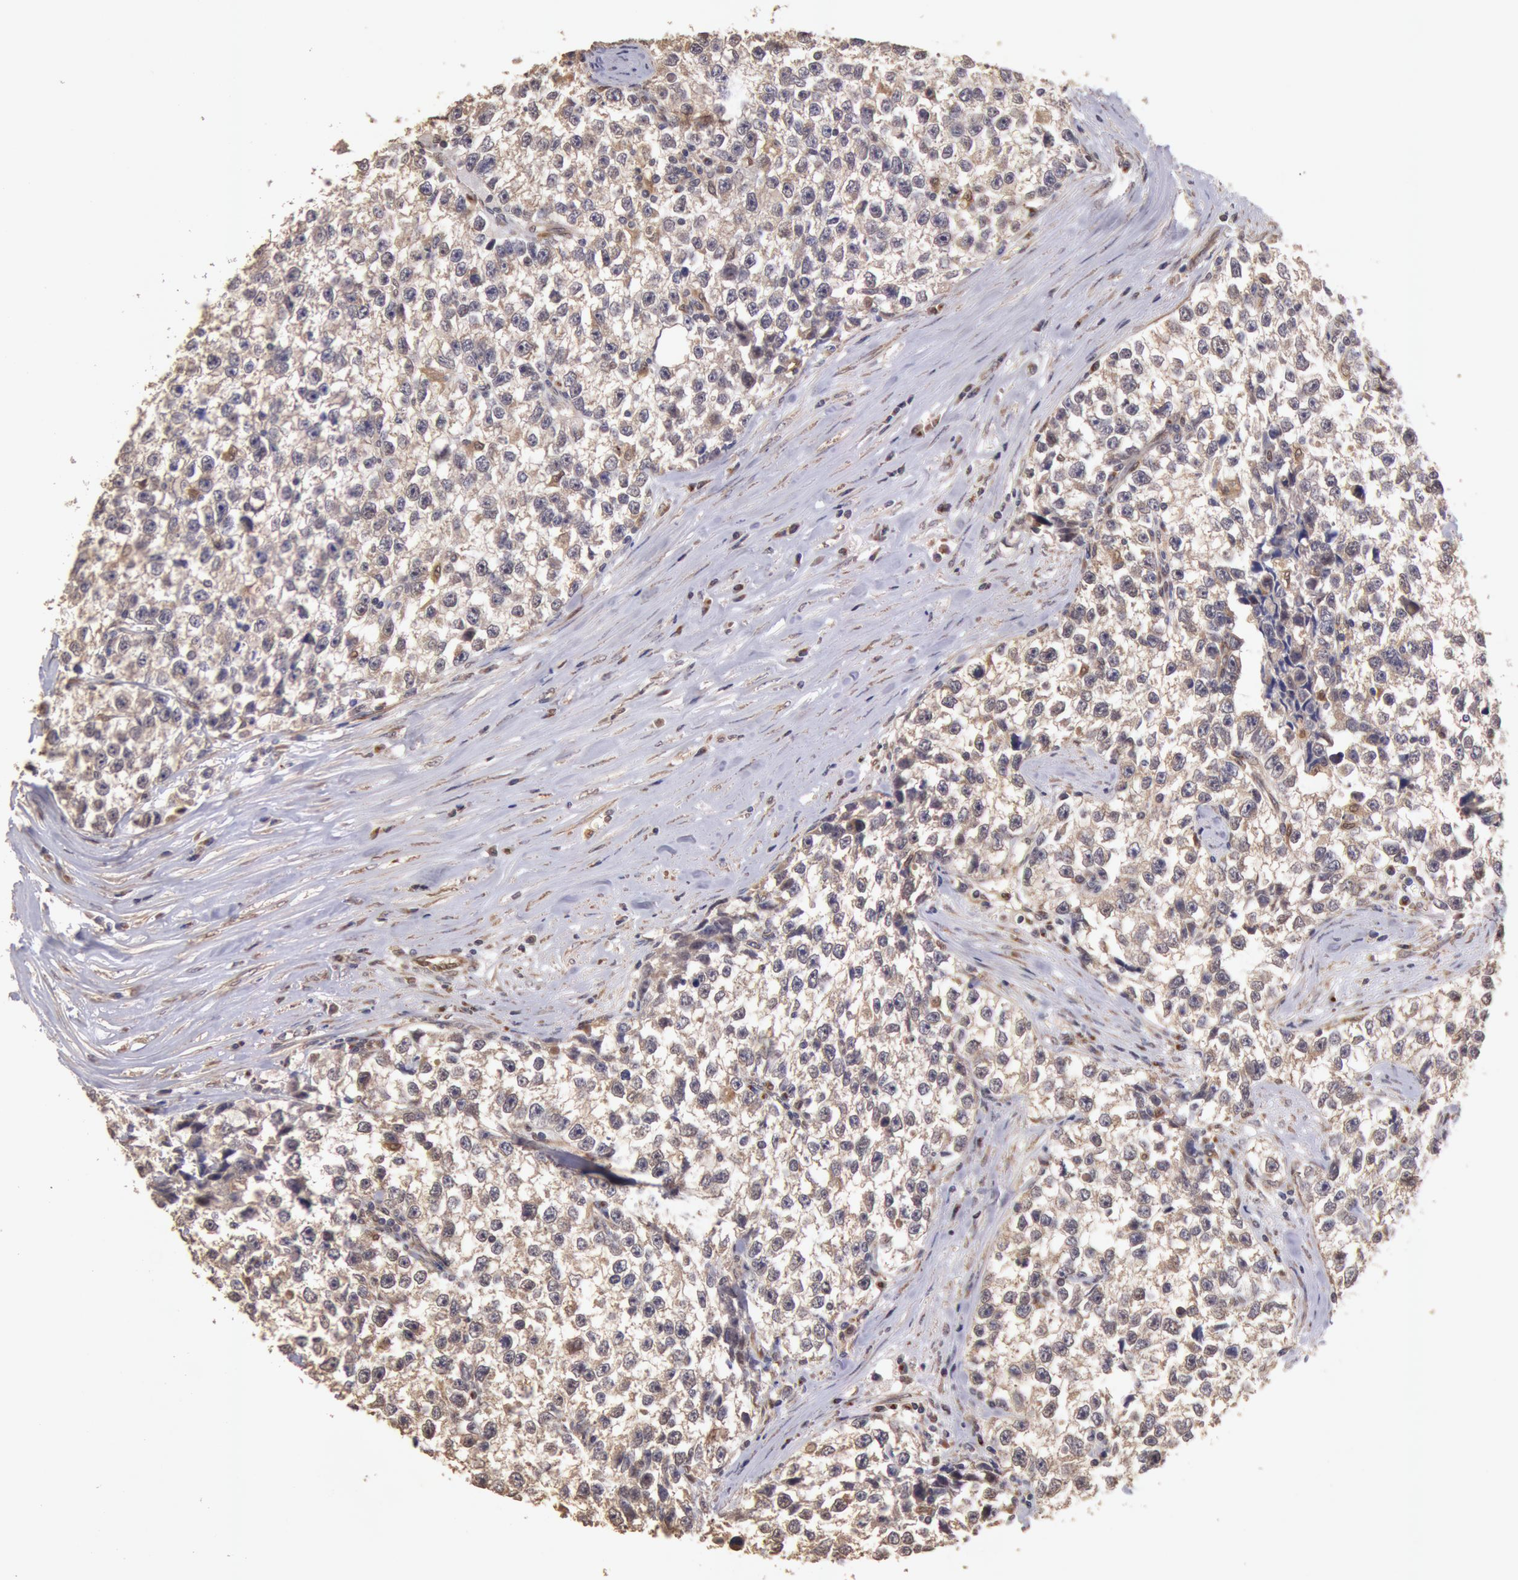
{"staining": {"intensity": "weak", "quantity": "25%-75%", "location": "cytoplasmic/membranous"}, "tissue": "testis cancer", "cell_type": "Tumor cells", "image_type": "cancer", "snomed": [{"axis": "morphology", "description": "Seminoma, NOS"}, {"axis": "morphology", "description": "Carcinoma, Embryonal, NOS"}, {"axis": "topography", "description": "Testis"}], "caption": "Testis cancer stained with a protein marker displays weak staining in tumor cells.", "gene": "COMT", "patient": {"sex": "male", "age": 30}}